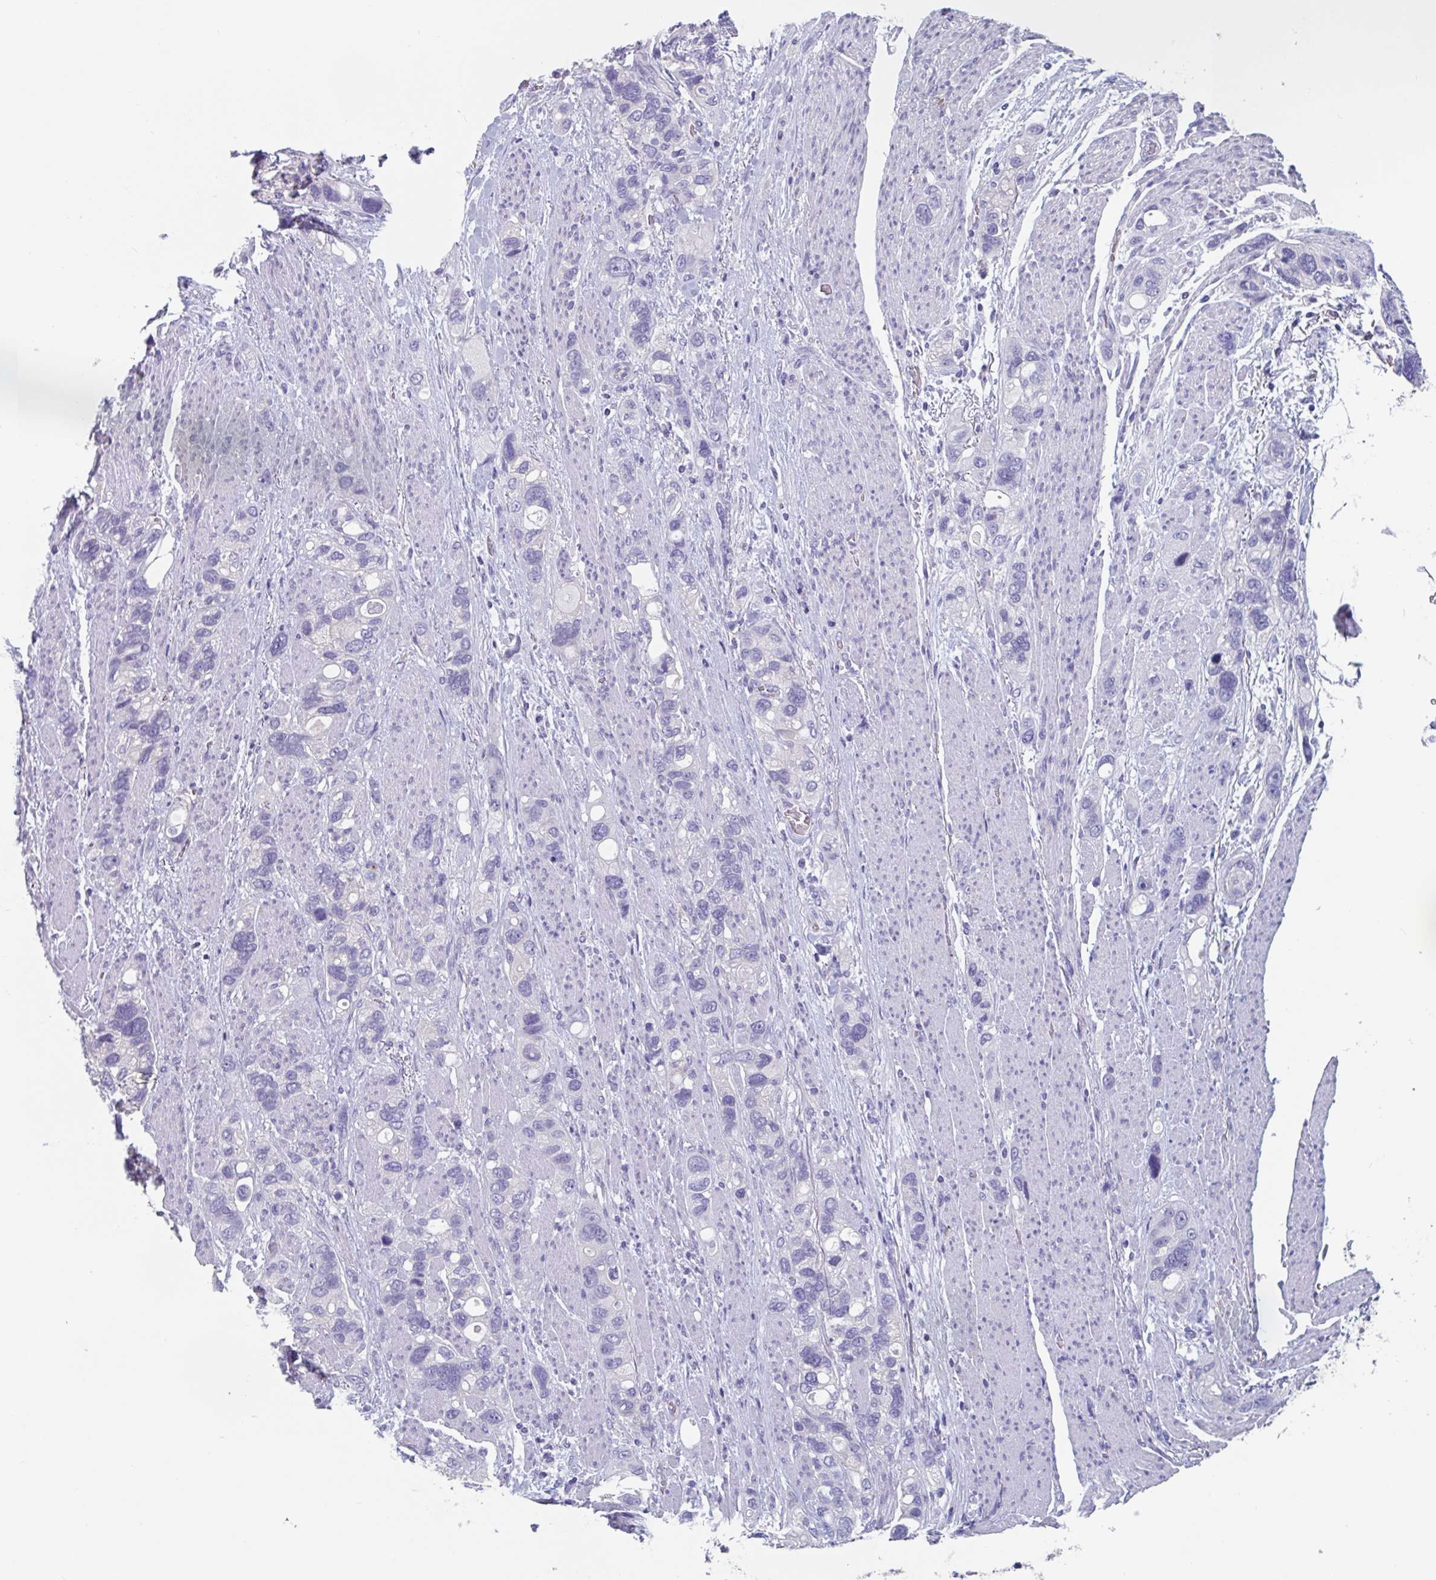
{"staining": {"intensity": "negative", "quantity": "none", "location": "none"}, "tissue": "stomach cancer", "cell_type": "Tumor cells", "image_type": "cancer", "snomed": [{"axis": "morphology", "description": "Adenocarcinoma, NOS"}, {"axis": "topography", "description": "Stomach, upper"}], "caption": "Immunohistochemistry histopathology image of stomach cancer (adenocarcinoma) stained for a protein (brown), which displays no expression in tumor cells.", "gene": "ABHD16A", "patient": {"sex": "female", "age": 81}}